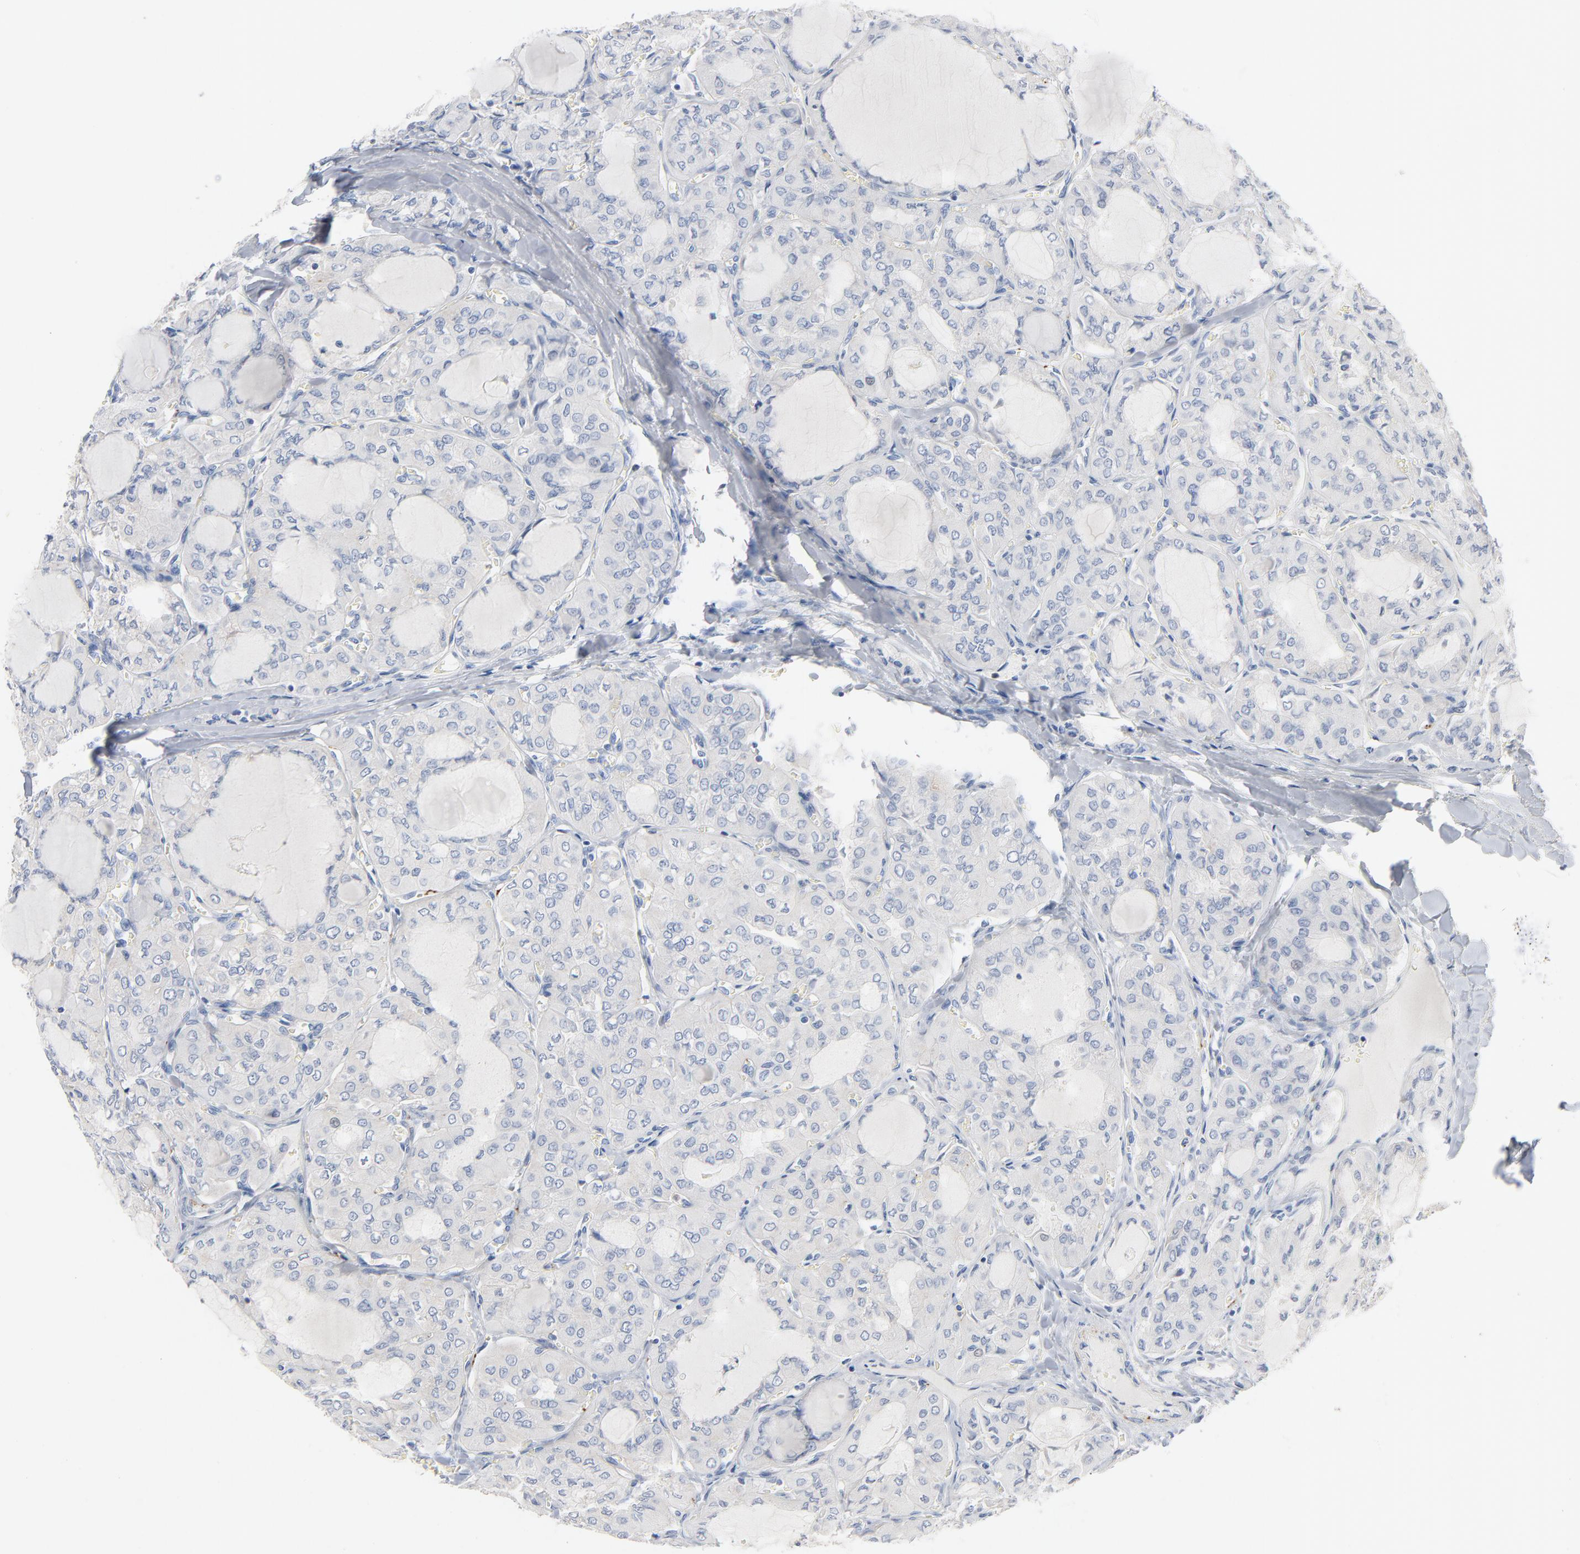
{"staining": {"intensity": "negative", "quantity": "none", "location": "none"}, "tissue": "thyroid cancer", "cell_type": "Tumor cells", "image_type": "cancer", "snomed": [{"axis": "morphology", "description": "Papillary adenocarcinoma, NOS"}, {"axis": "topography", "description": "Thyroid gland"}], "caption": "The immunohistochemistry (IHC) histopathology image has no significant staining in tumor cells of thyroid papillary adenocarcinoma tissue.", "gene": "IFT43", "patient": {"sex": "male", "age": 20}}